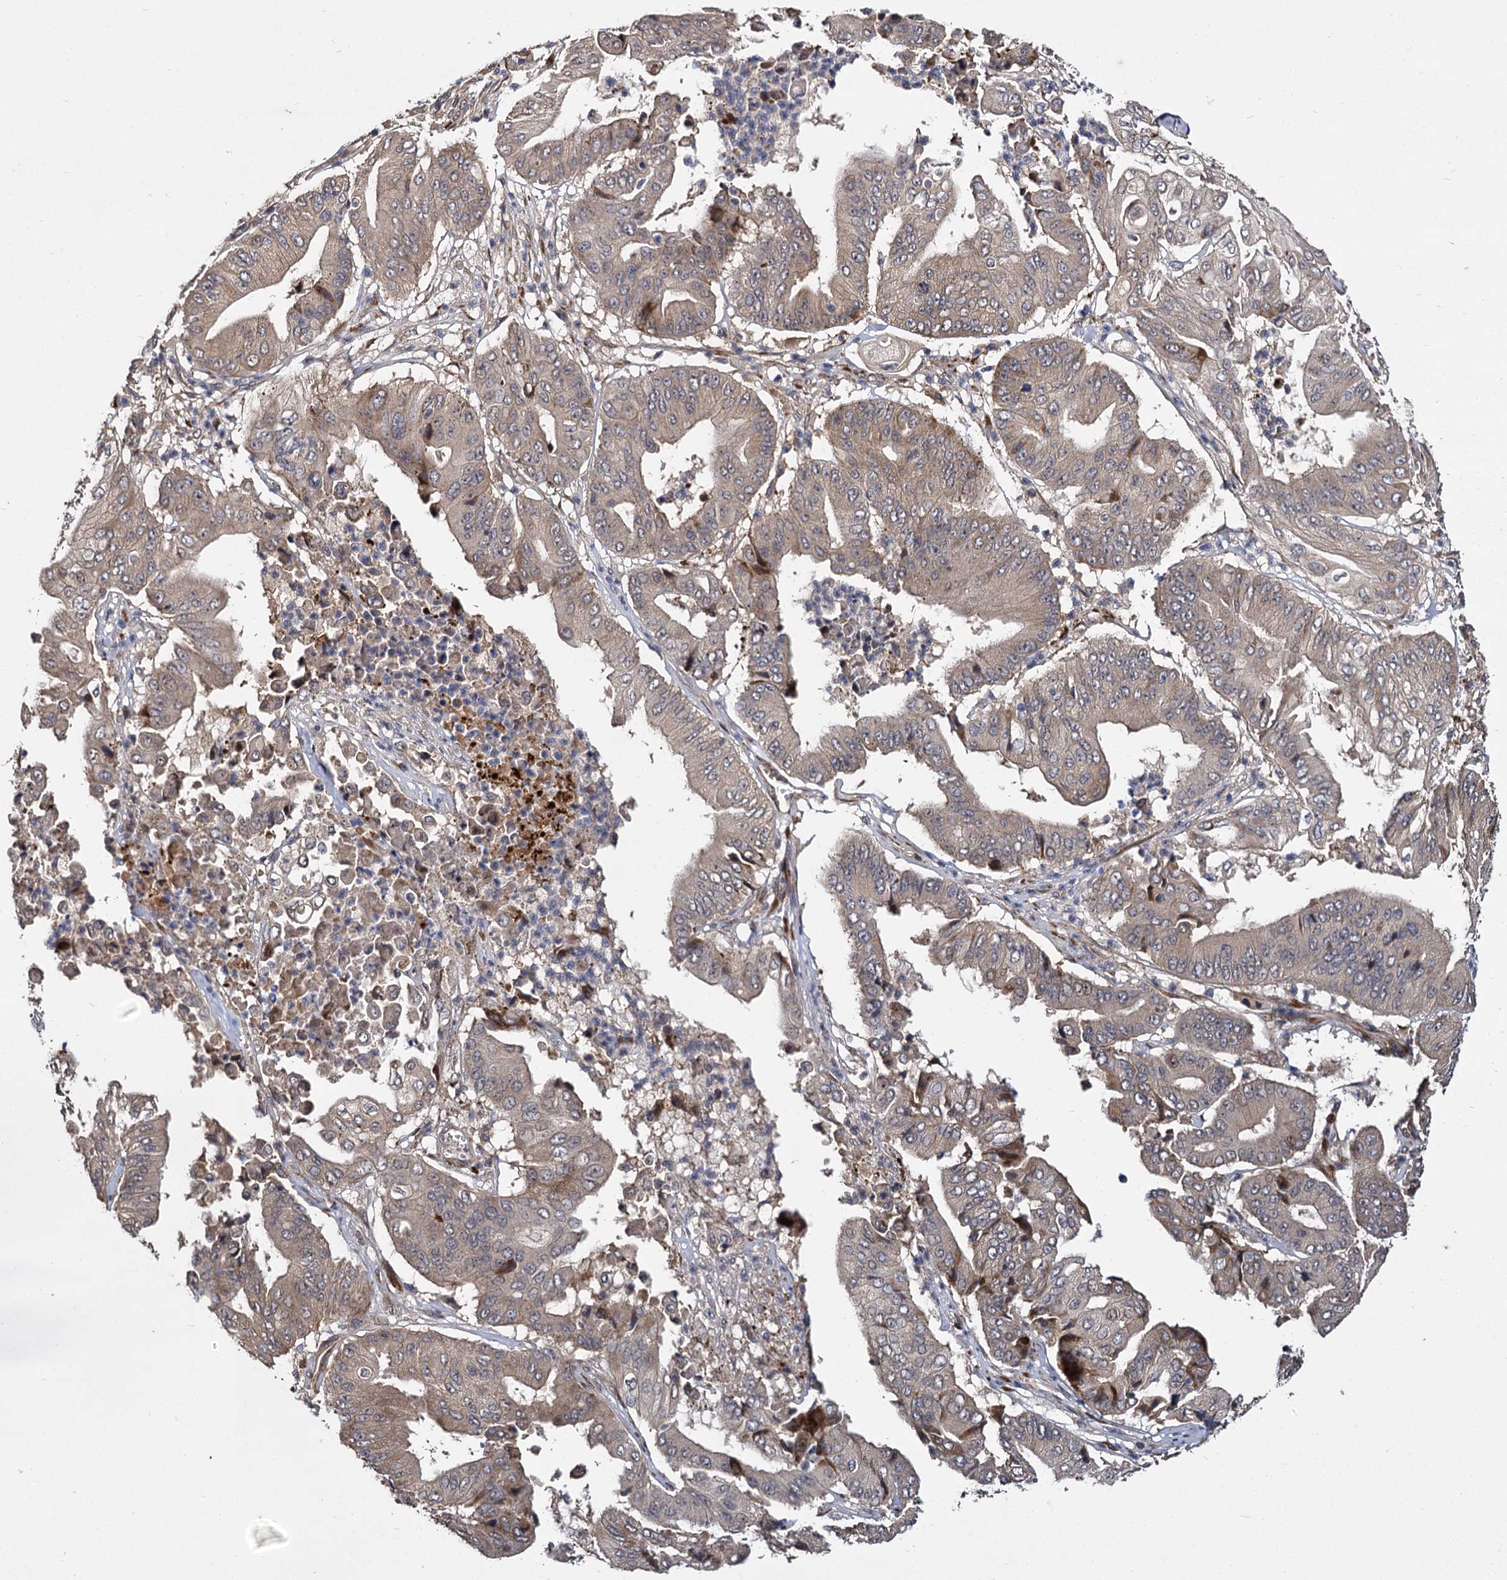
{"staining": {"intensity": "weak", "quantity": "25%-75%", "location": "cytoplasmic/membranous"}, "tissue": "pancreatic cancer", "cell_type": "Tumor cells", "image_type": "cancer", "snomed": [{"axis": "morphology", "description": "Adenocarcinoma, NOS"}, {"axis": "topography", "description": "Pancreas"}], "caption": "Pancreatic cancer stained for a protein (brown) displays weak cytoplasmic/membranous positive positivity in approximately 25%-75% of tumor cells.", "gene": "INPPL1", "patient": {"sex": "female", "age": 77}}